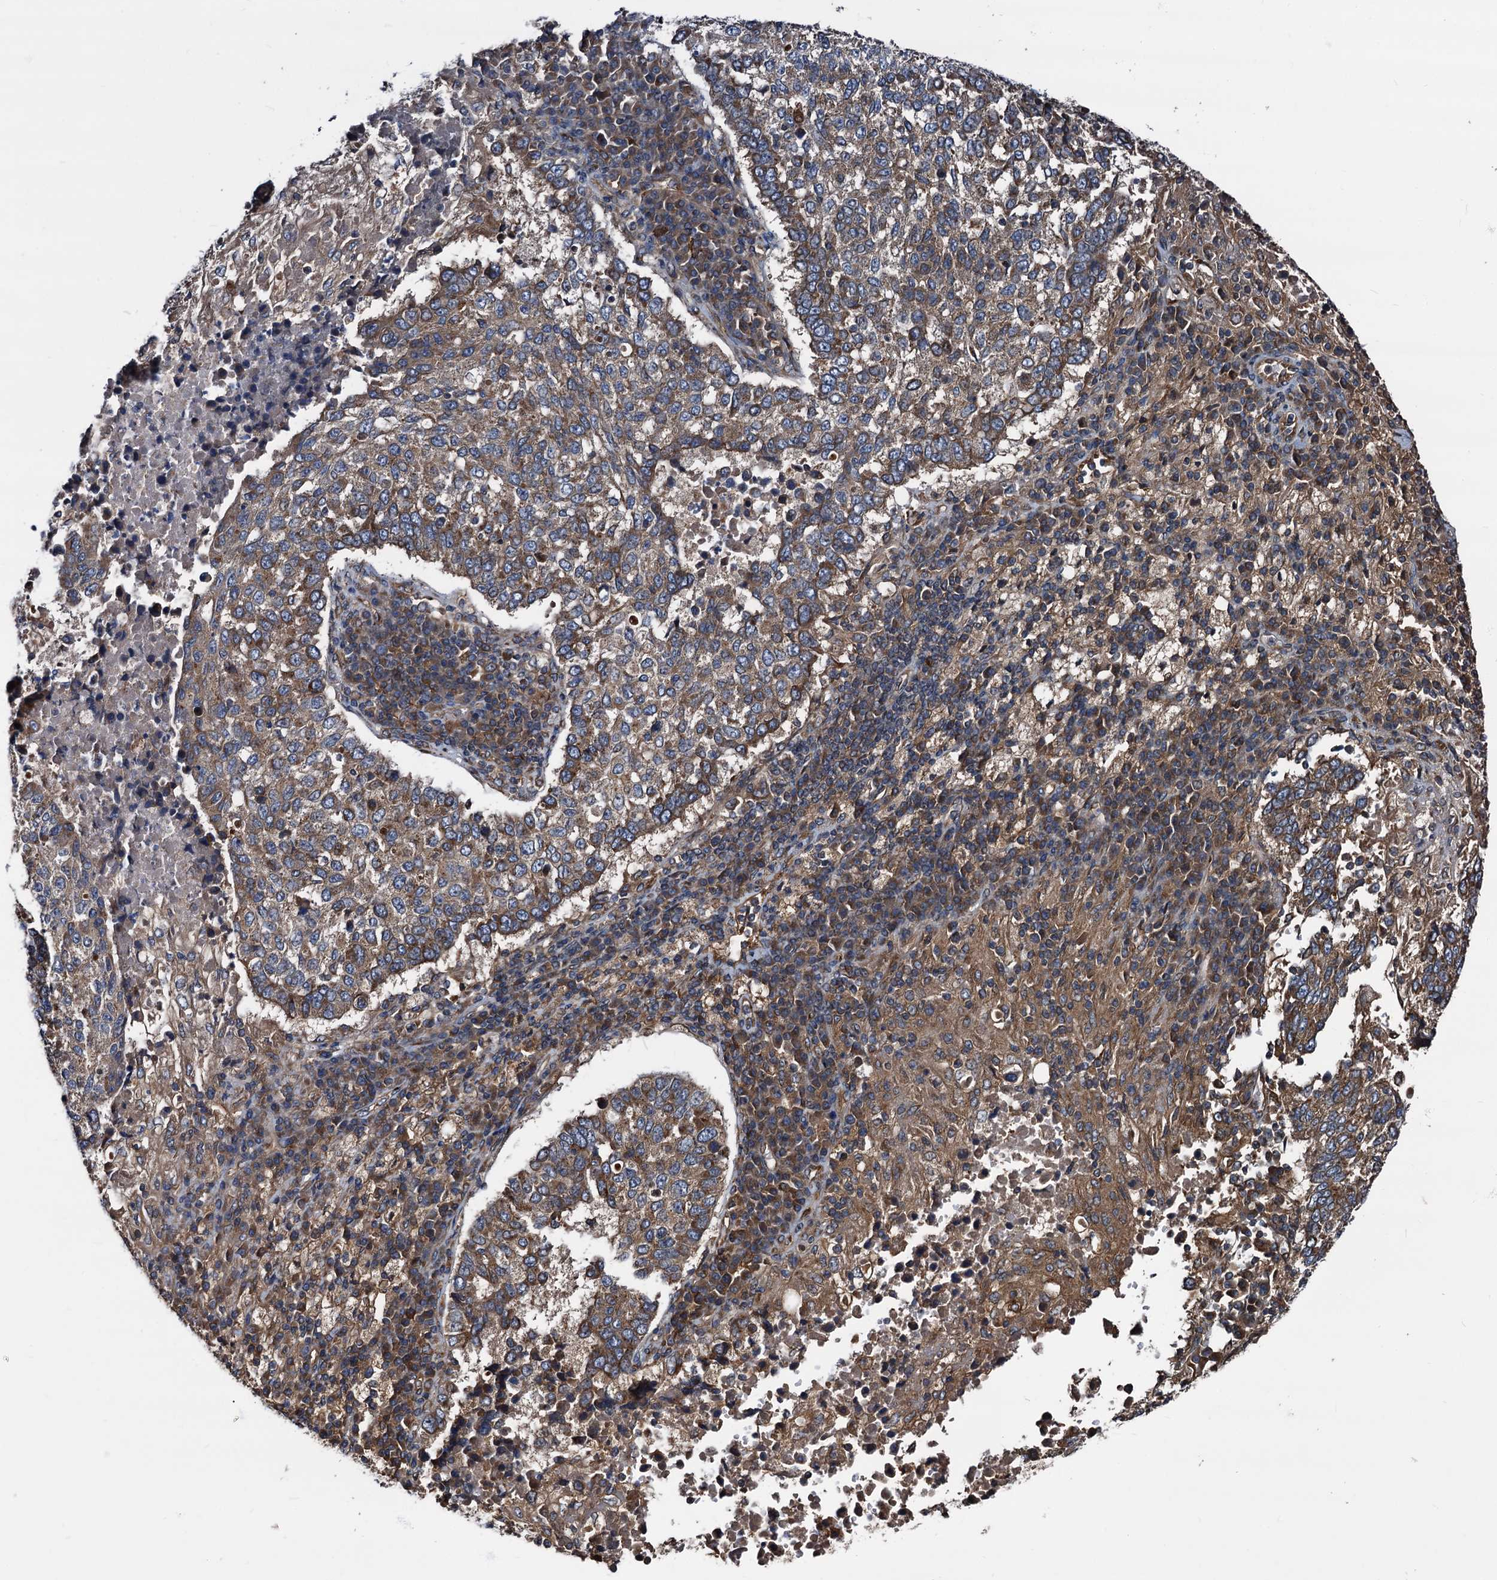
{"staining": {"intensity": "moderate", "quantity": ">75%", "location": "cytoplasmic/membranous"}, "tissue": "lung cancer", "cell_type": "Tumor cells", "image_type": "cancer", "snomed": [{"axis": "morphology", "description": "Squamous cell carcinoma, NOS"}, {"axis": "topography", "description": "Lung"}], "caption": "Moderate cytoplasmic/membranous positivity for a protein is appreciated in about >75% of tumor cells of lung squamous cell carcinoma using immunohistochemistry.", "gene": "PEX5", "patient": {"sex": "male", "age": 73}}